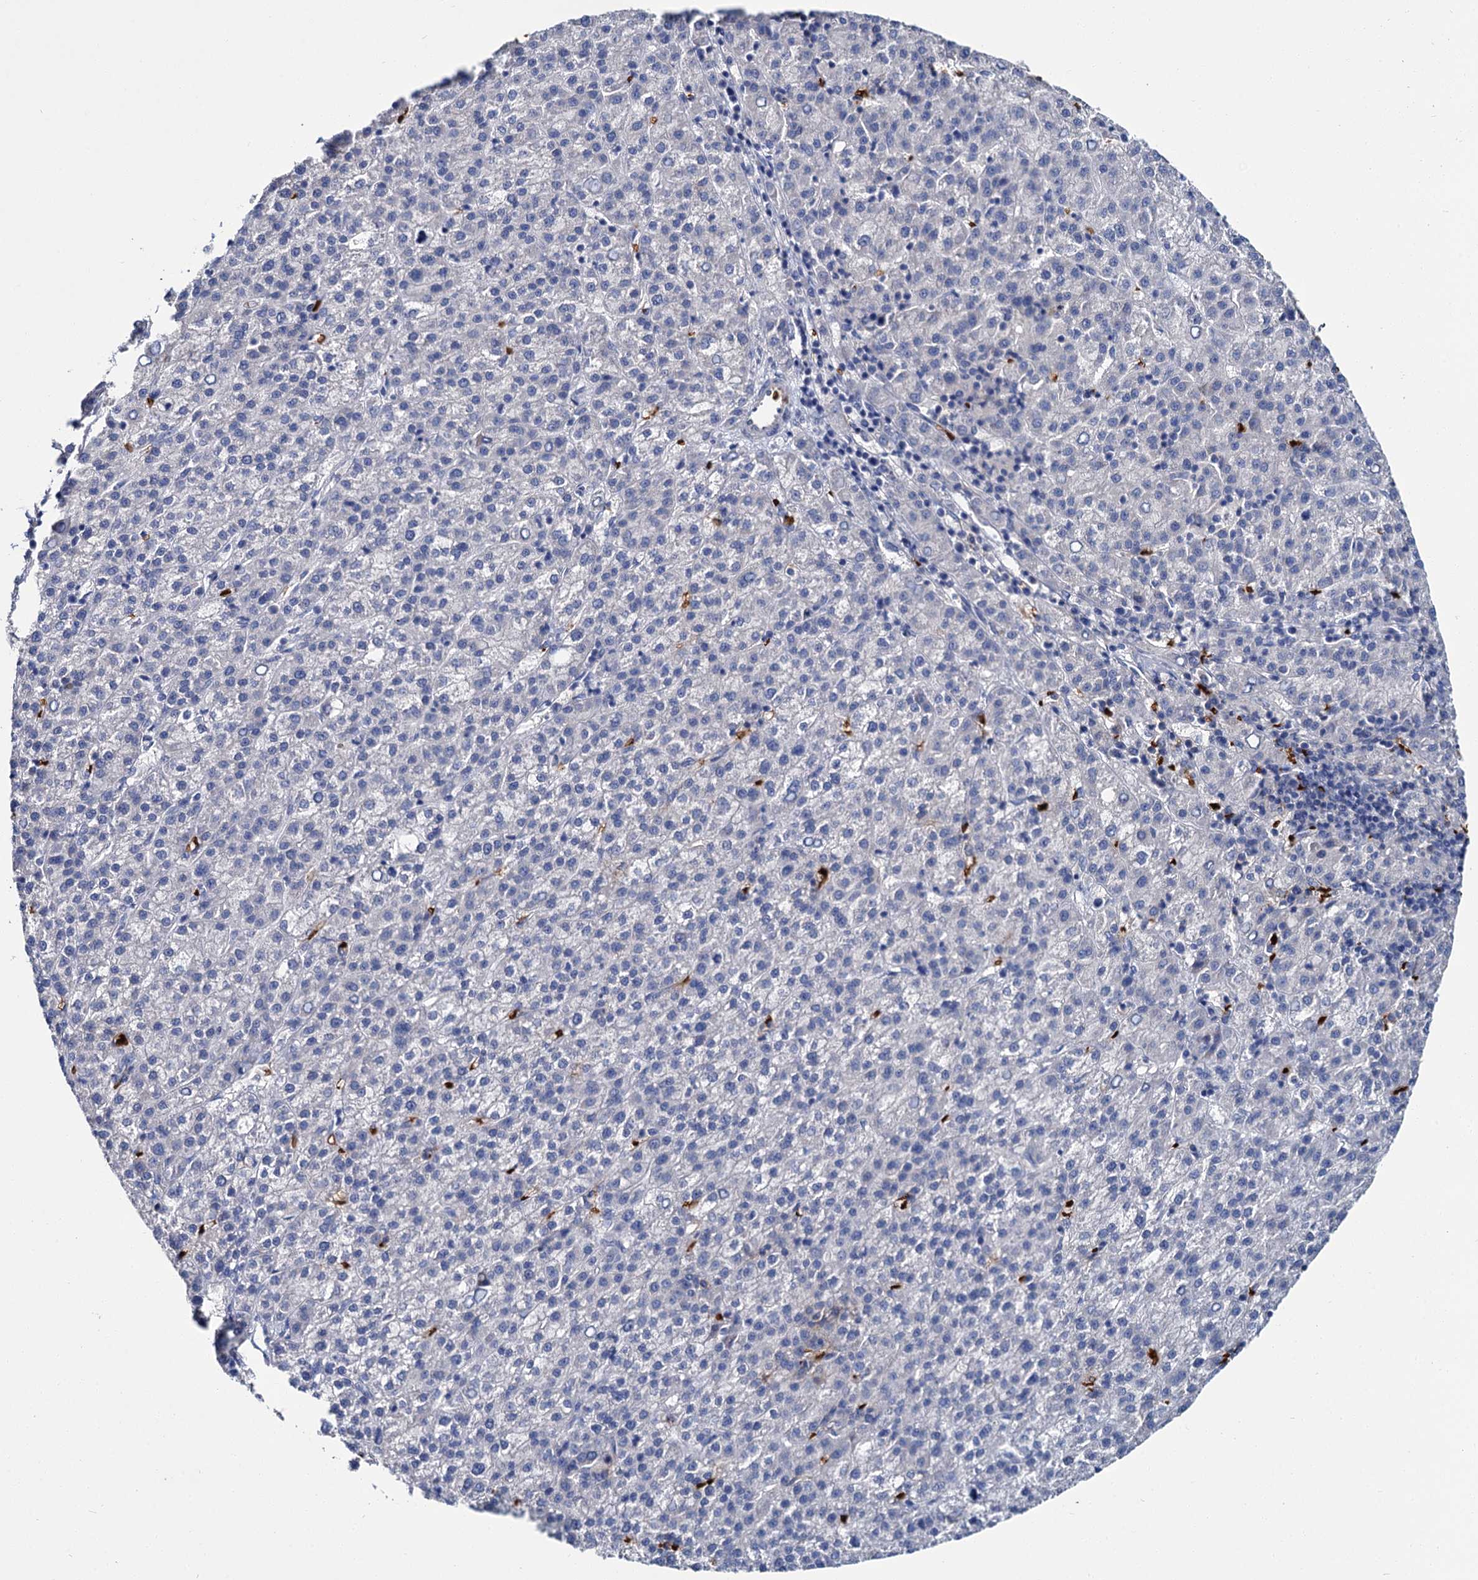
{"staining": {"intensity": "strong", "quantity": "25%-75%", "location": "cytoplasmic/membranous"}, "tissue": "liver cancer", "cell_type": "Tumor cells", "image_type": "cancer", "snomed": [{"axis": "morphology", "description": "Carcinoma, Hepatocellular, NOS"}, {"axis": "topography", "description": "Liver"}], "caption": "A high-resolution histopathology image shows IHC staining of liver cancer (hepatocellular carcinoma), which demonstrates strong cytoplasmic/membranous staining in approximately 25%-75% of tumor cells.", "gene": "ATG2A", "patient": {"sex": "female", "age": 58}}